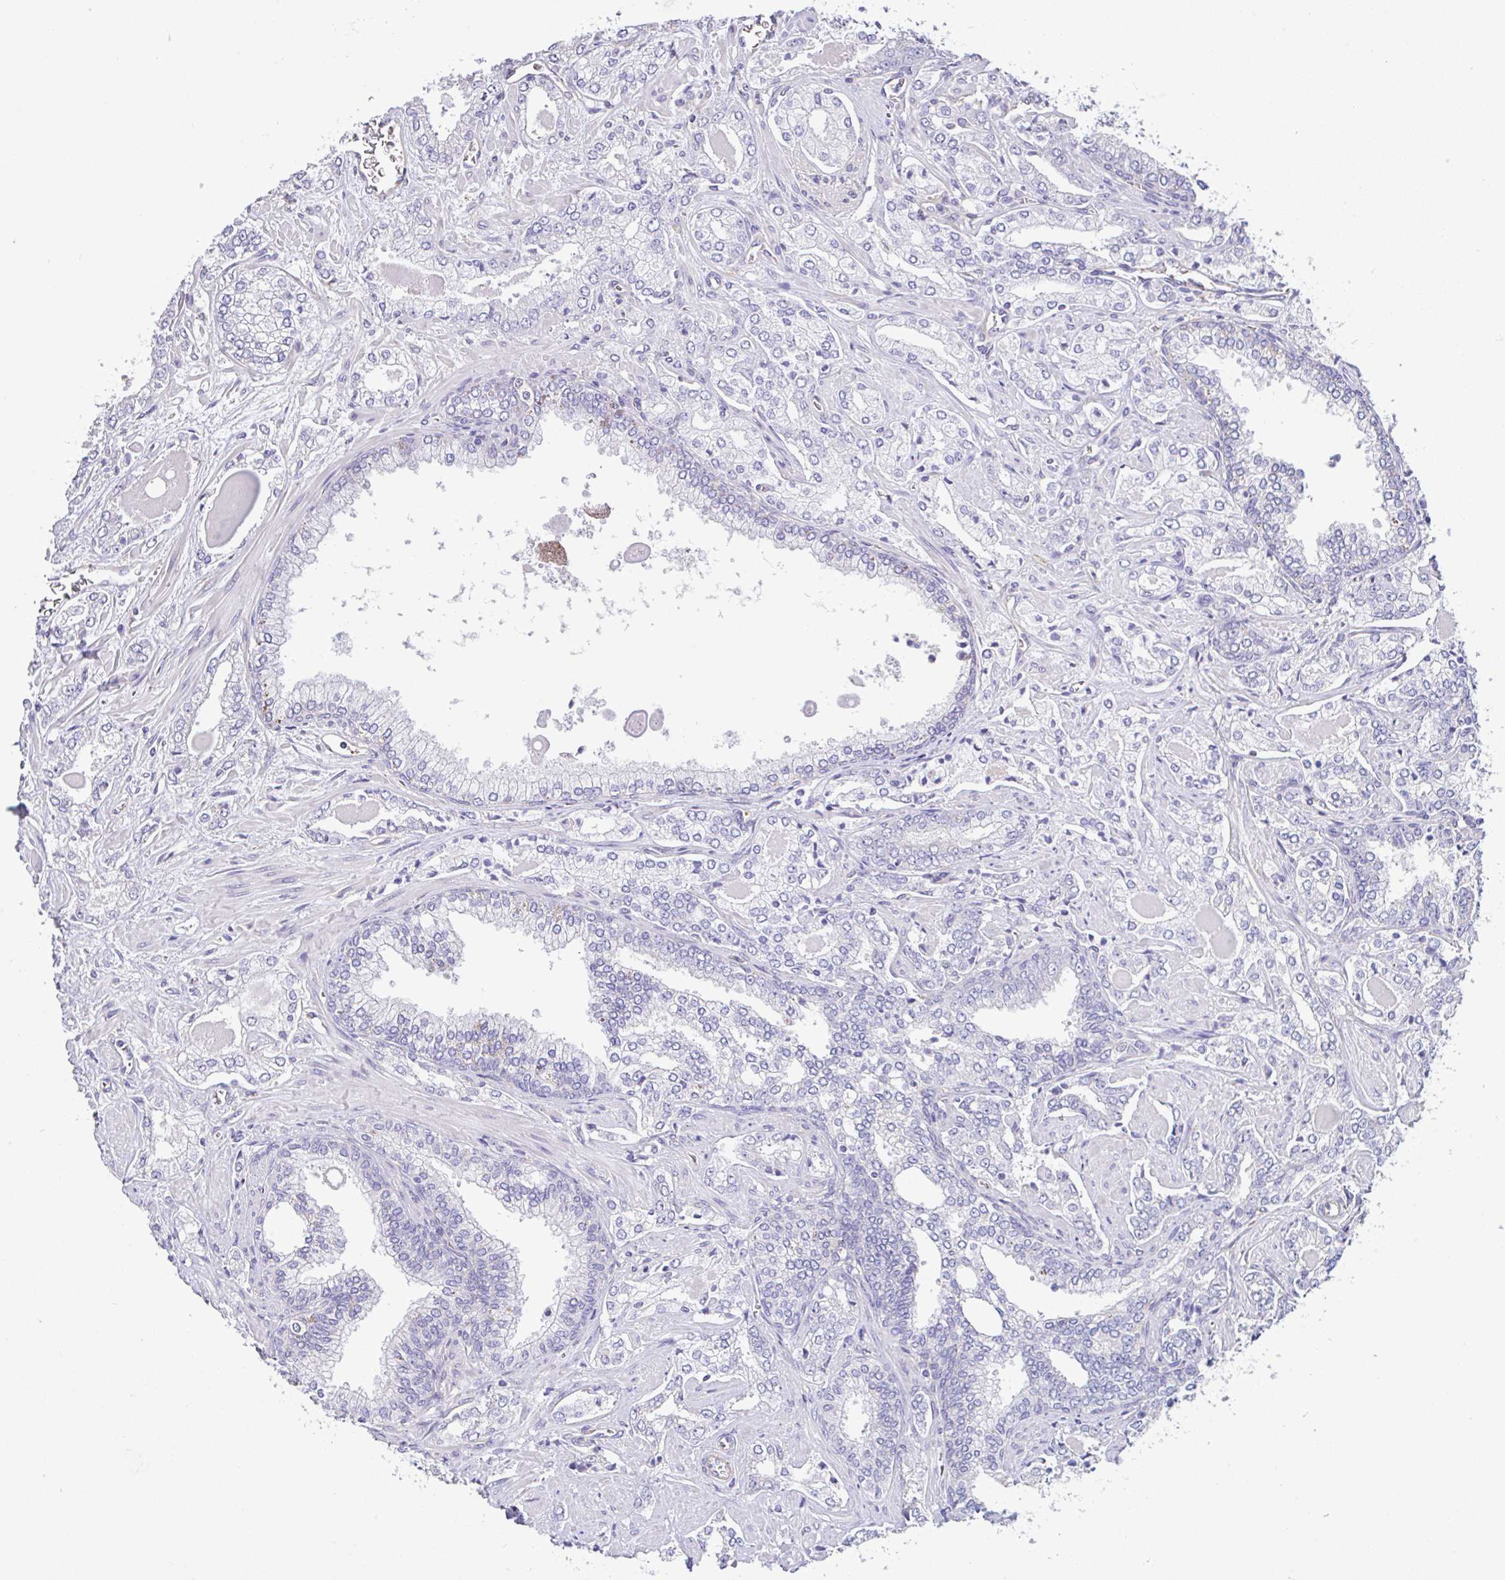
{"staining": {"intensity": "negative", "quantity": "none", "location": "none"}, "tissue": "prostate cancer", "cell_type": "Tumor cells", "image_type": "cancer", "snomed": [{"axis": "morphology", "description": "Adenocarcinoma, High grade"}, {"axis": "topography", "description": "Prostate"}], "caption": "IHC of human prostate cancer (high-grade adenocarcinoma) shows no expression in tumor cells. (DAB (3,3'-diaminobenzidine) IHC with hematoxylin counter stain).", "gene": "PLCD4", "patient": {"sex": "male", "age": 60}}